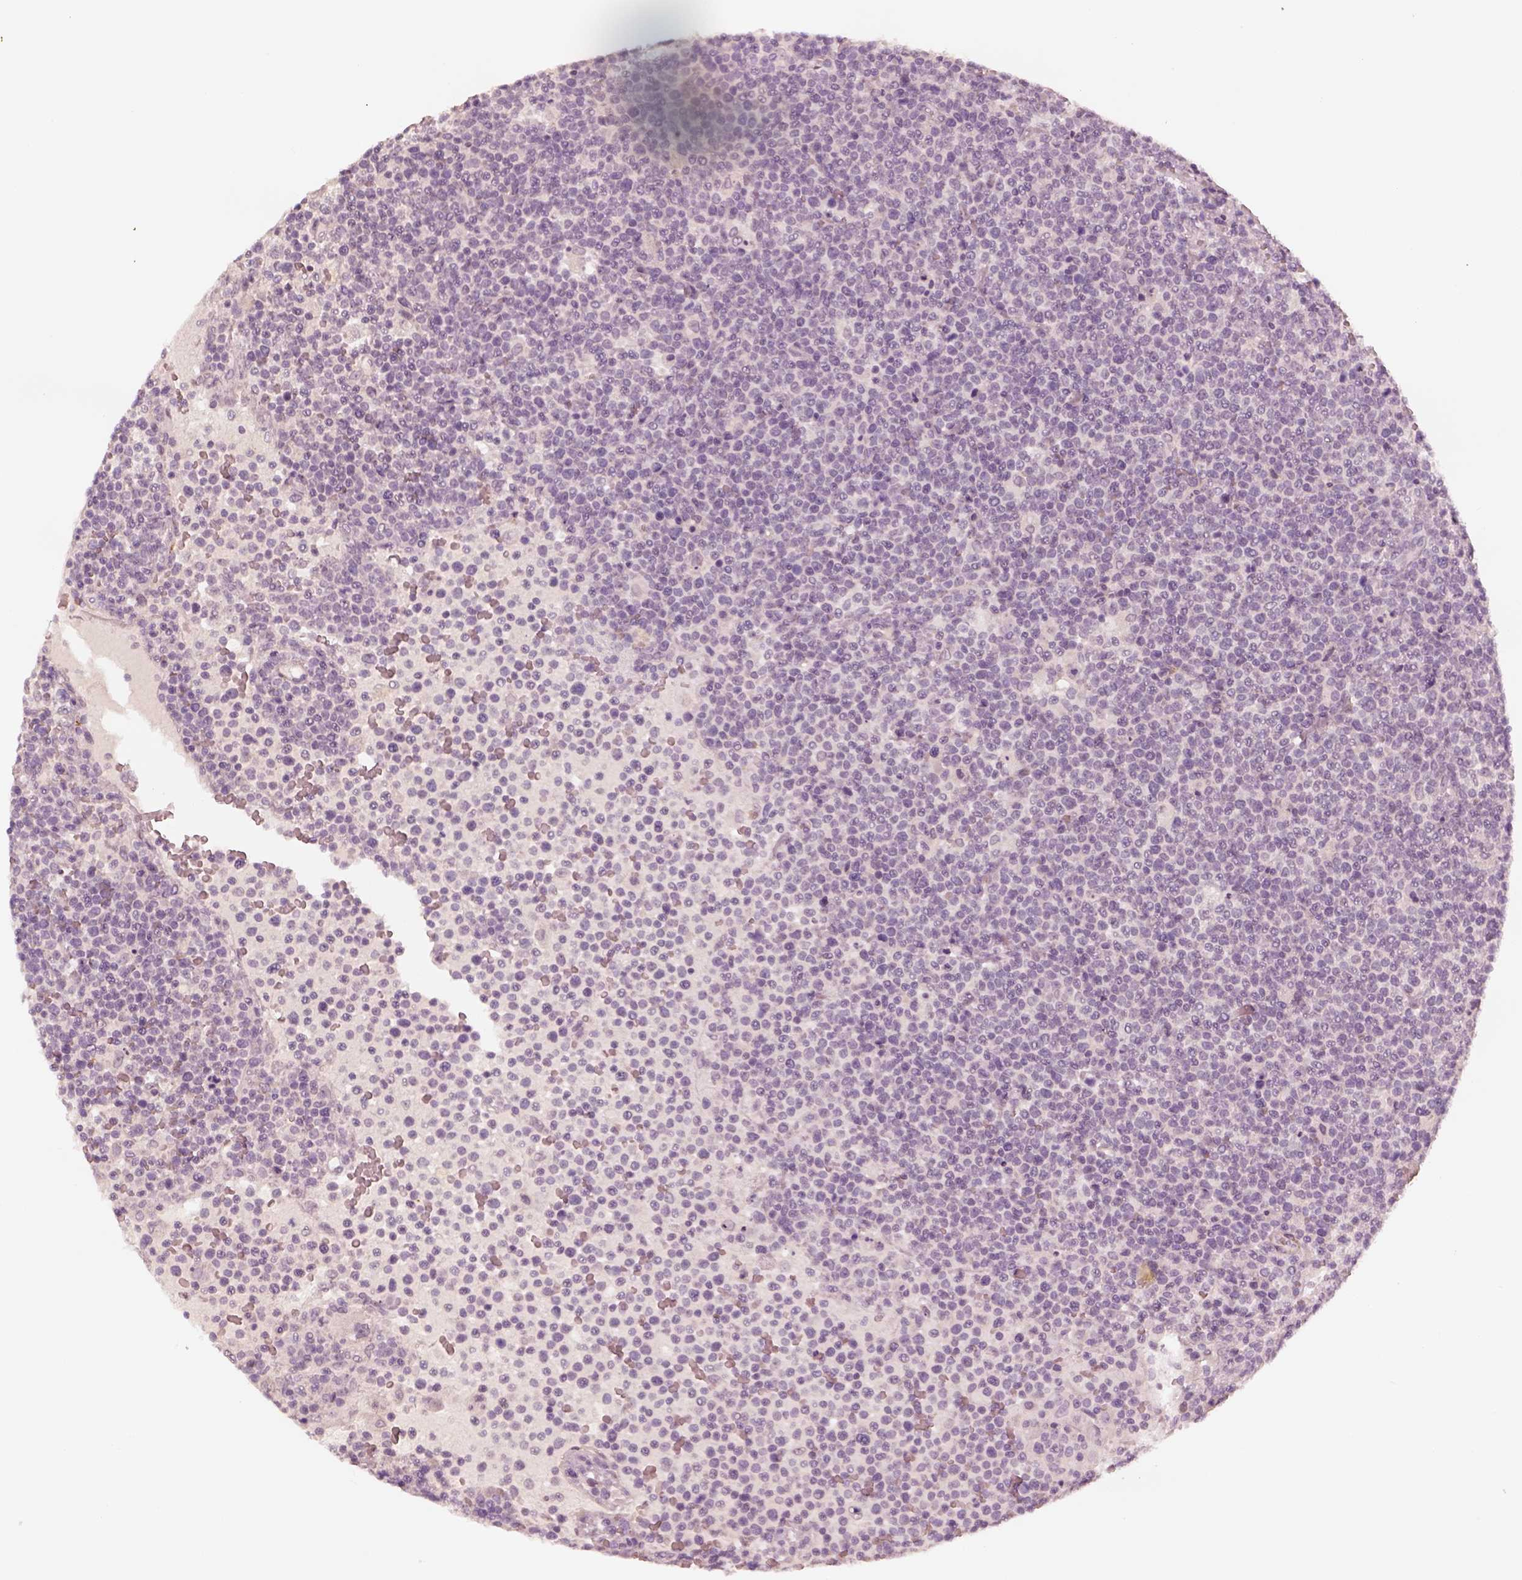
{"staining": {"intensity": "negative", "quantity": "none", "location": "none"}, "tissue": "lymphoma", "cell_type": "Tumor cells", "image_type": "cancer", "snomed": [{"axis": "morphology", "description": "Malignant lymphoma, non-Hodgkin's type, High grade"}, {"axis": "topography", "description": "Lymph node"}], "caption": "Immunohistochemistry of human malignant lymphoma, non-Hodgkin's type (high-grade) reveals no staining in tumor cells.", "gene": "DNAAF9", "patient": {"sex": "male", "age": 61}}